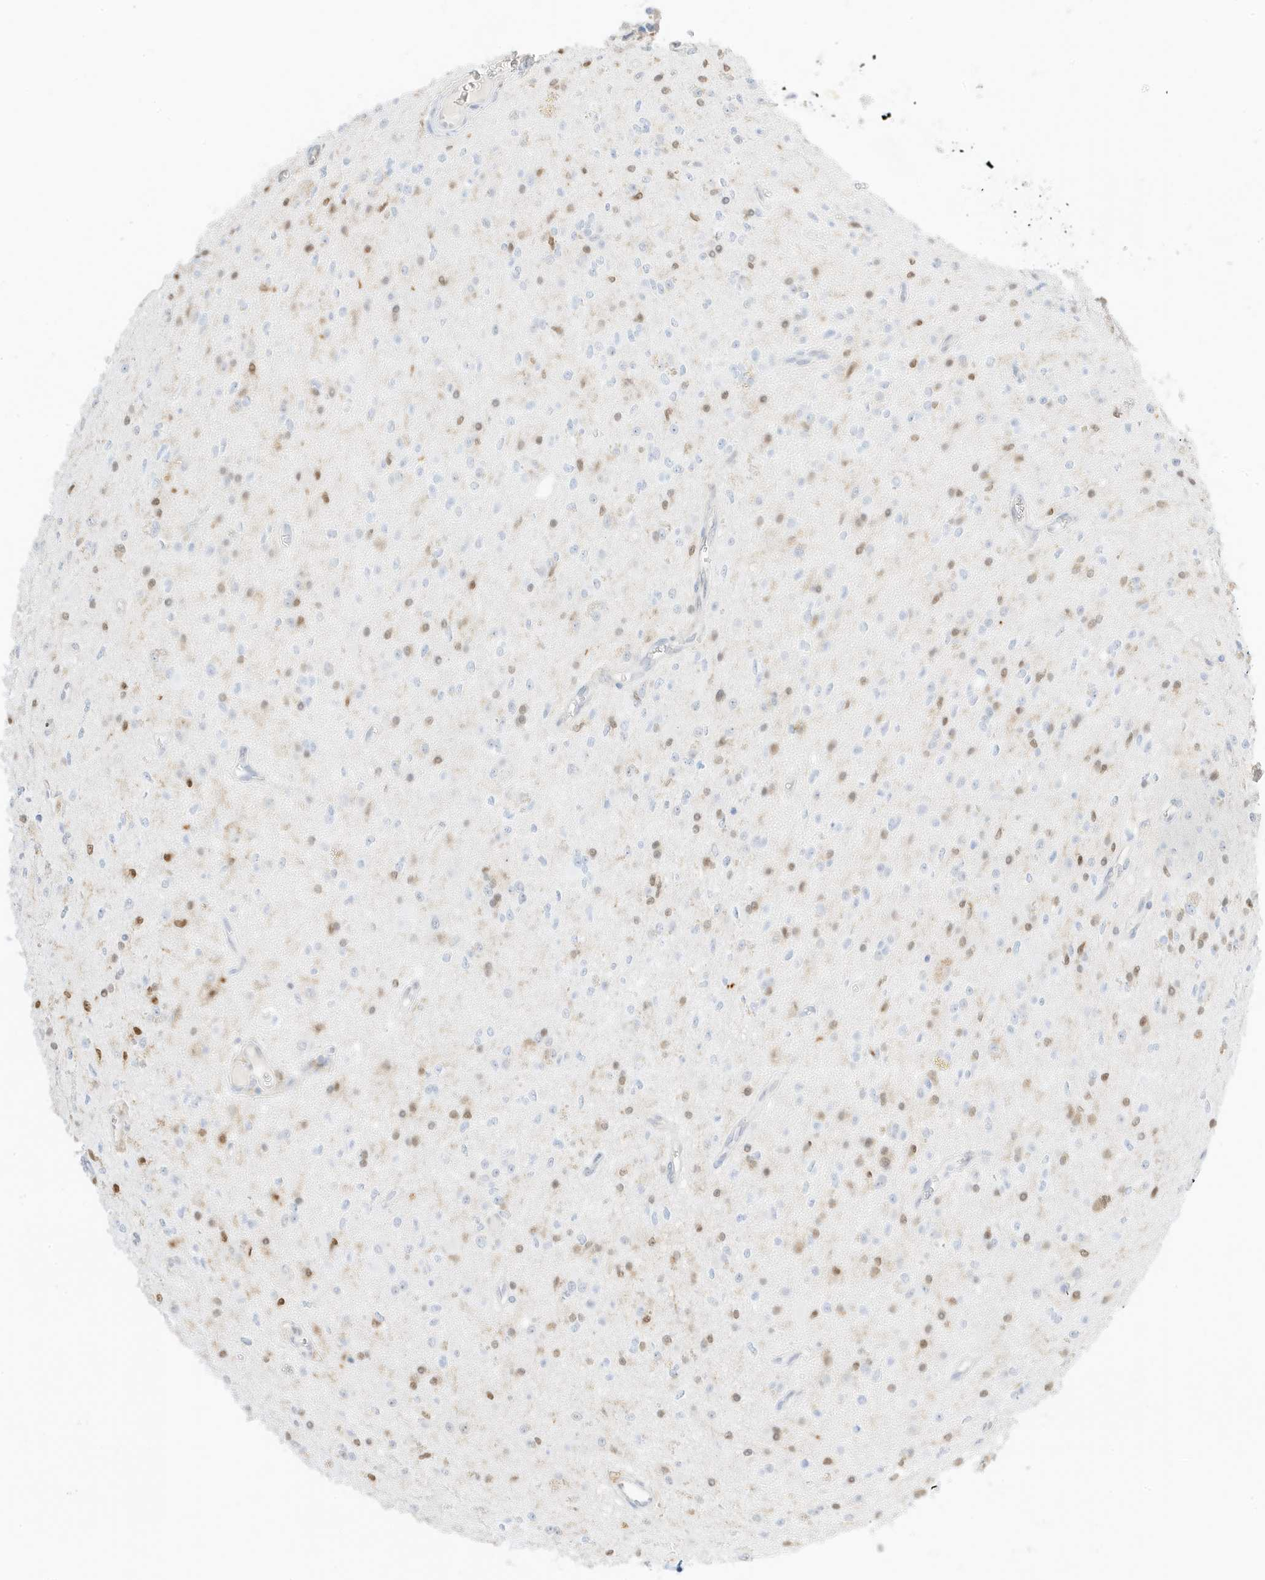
{"staining": {"intensity": "weak", "quantity": "<25%", "location": "nuclear"}, "tissue": "glioma", "cell_type": "Tumor cells", "image_type": "cancer", "snomed": [{"axis": "morphology", "description": "Glioma, malignant, High grade"}, {"axis": "topography", "description": "Brain"}], "caption": "Immunohistochemistry (IHC) histopathology image of human malignant glioma (high-grade) stained for a protein (brown), which demonstrates no staining in tumor cells.", "gene": "GCA", "patient": {"sex": "male", "age": 34}}